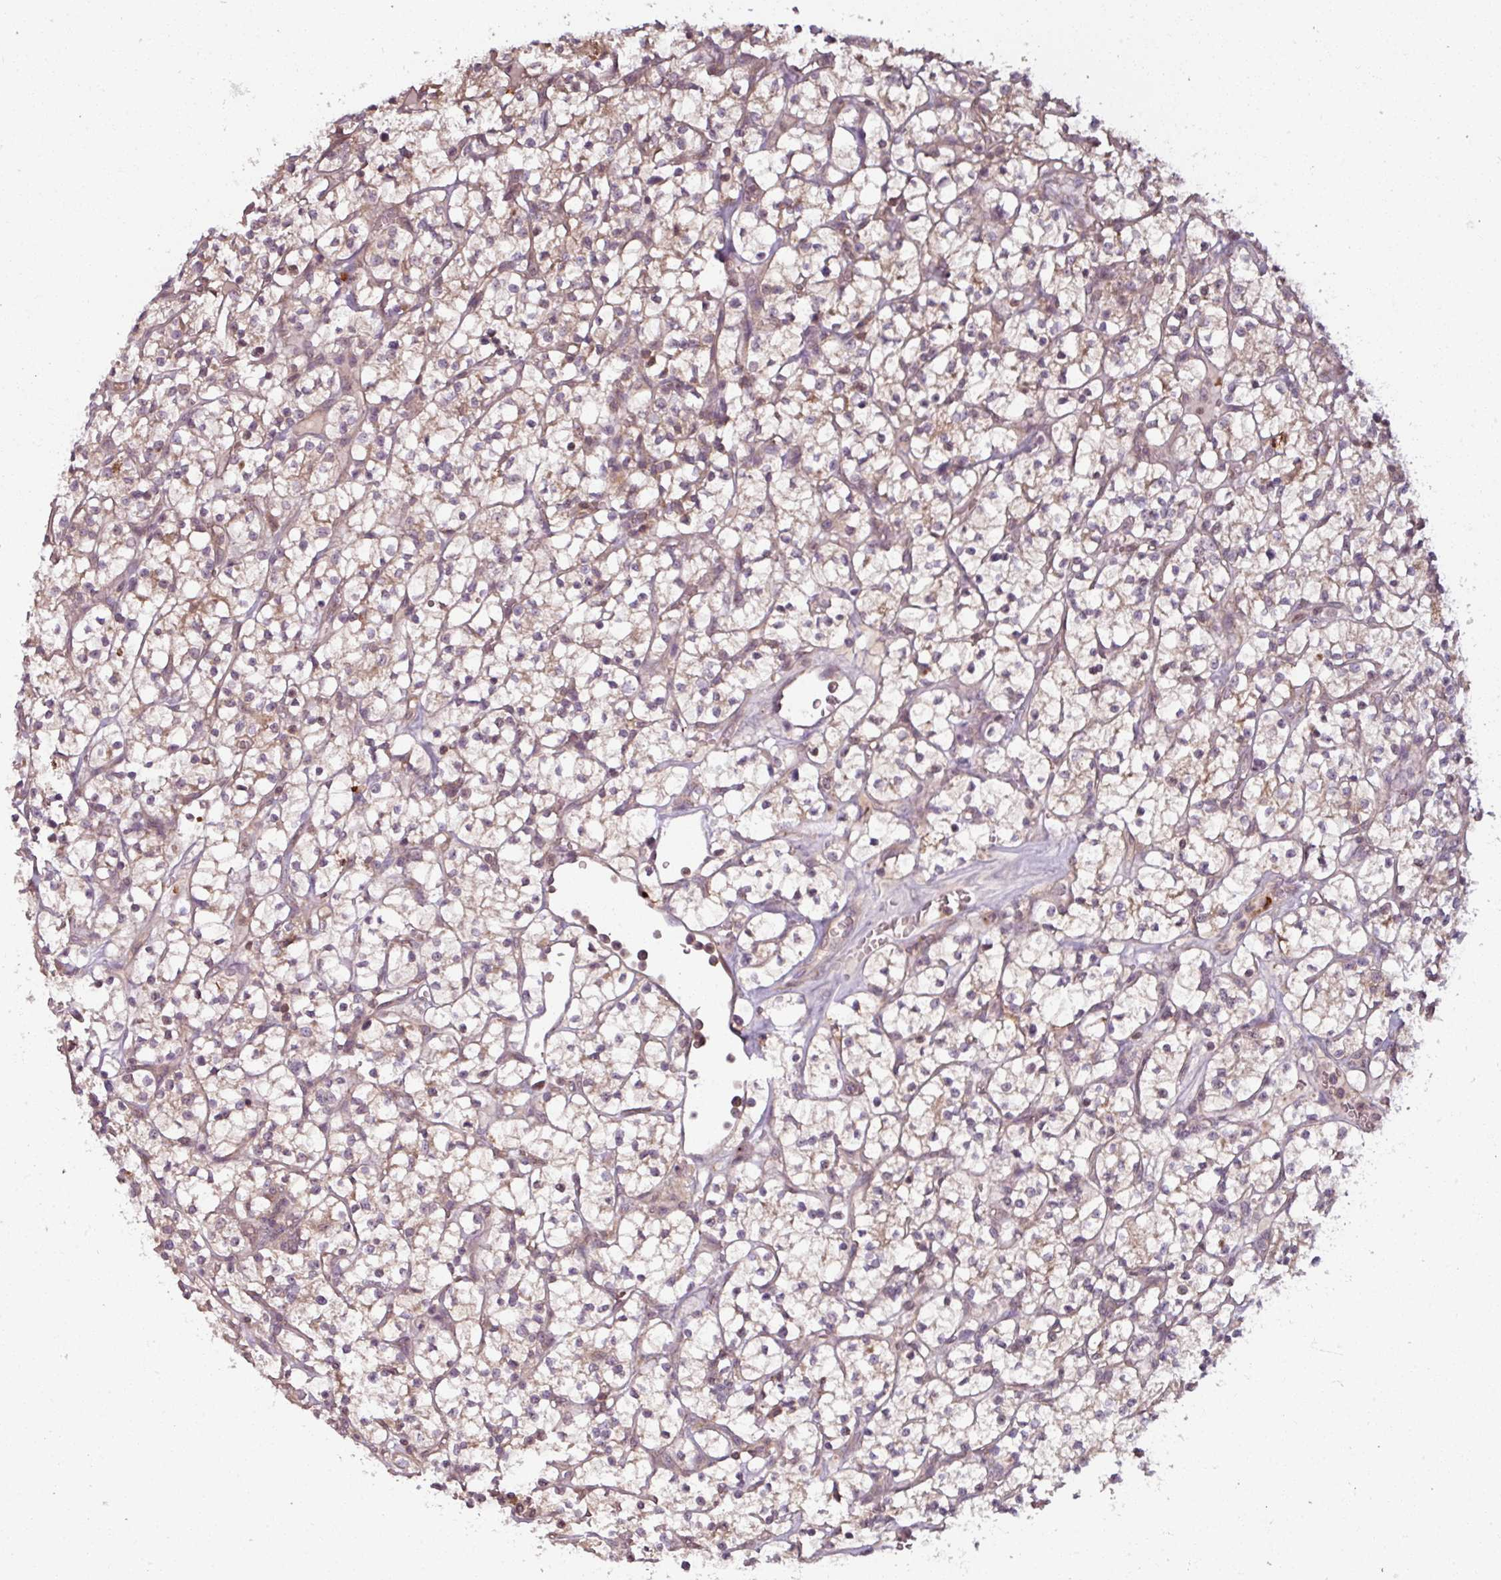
{"staining": {"intensity": "weak", "quantity": ">75%", "location": "cytoplasmic/membranous"}, "tissue": "renal cancer", "cell_type": "Tumor cells", "image_type": "cancer", "snomed": [{"axis": "morphology", "description": "Adenocarcinoma, NOS"}, {"axis": "topography", "description": "Kidney"}], "caption": "This photomicrograph reveals IHC staining of human renal cancer (adenocarcinoma), with low weak cytoplasmic/membranous positivity in approximately >75% of tumor cells.", "gene": "TUSC3", "patient": {"sex": "female", "age": 64}}